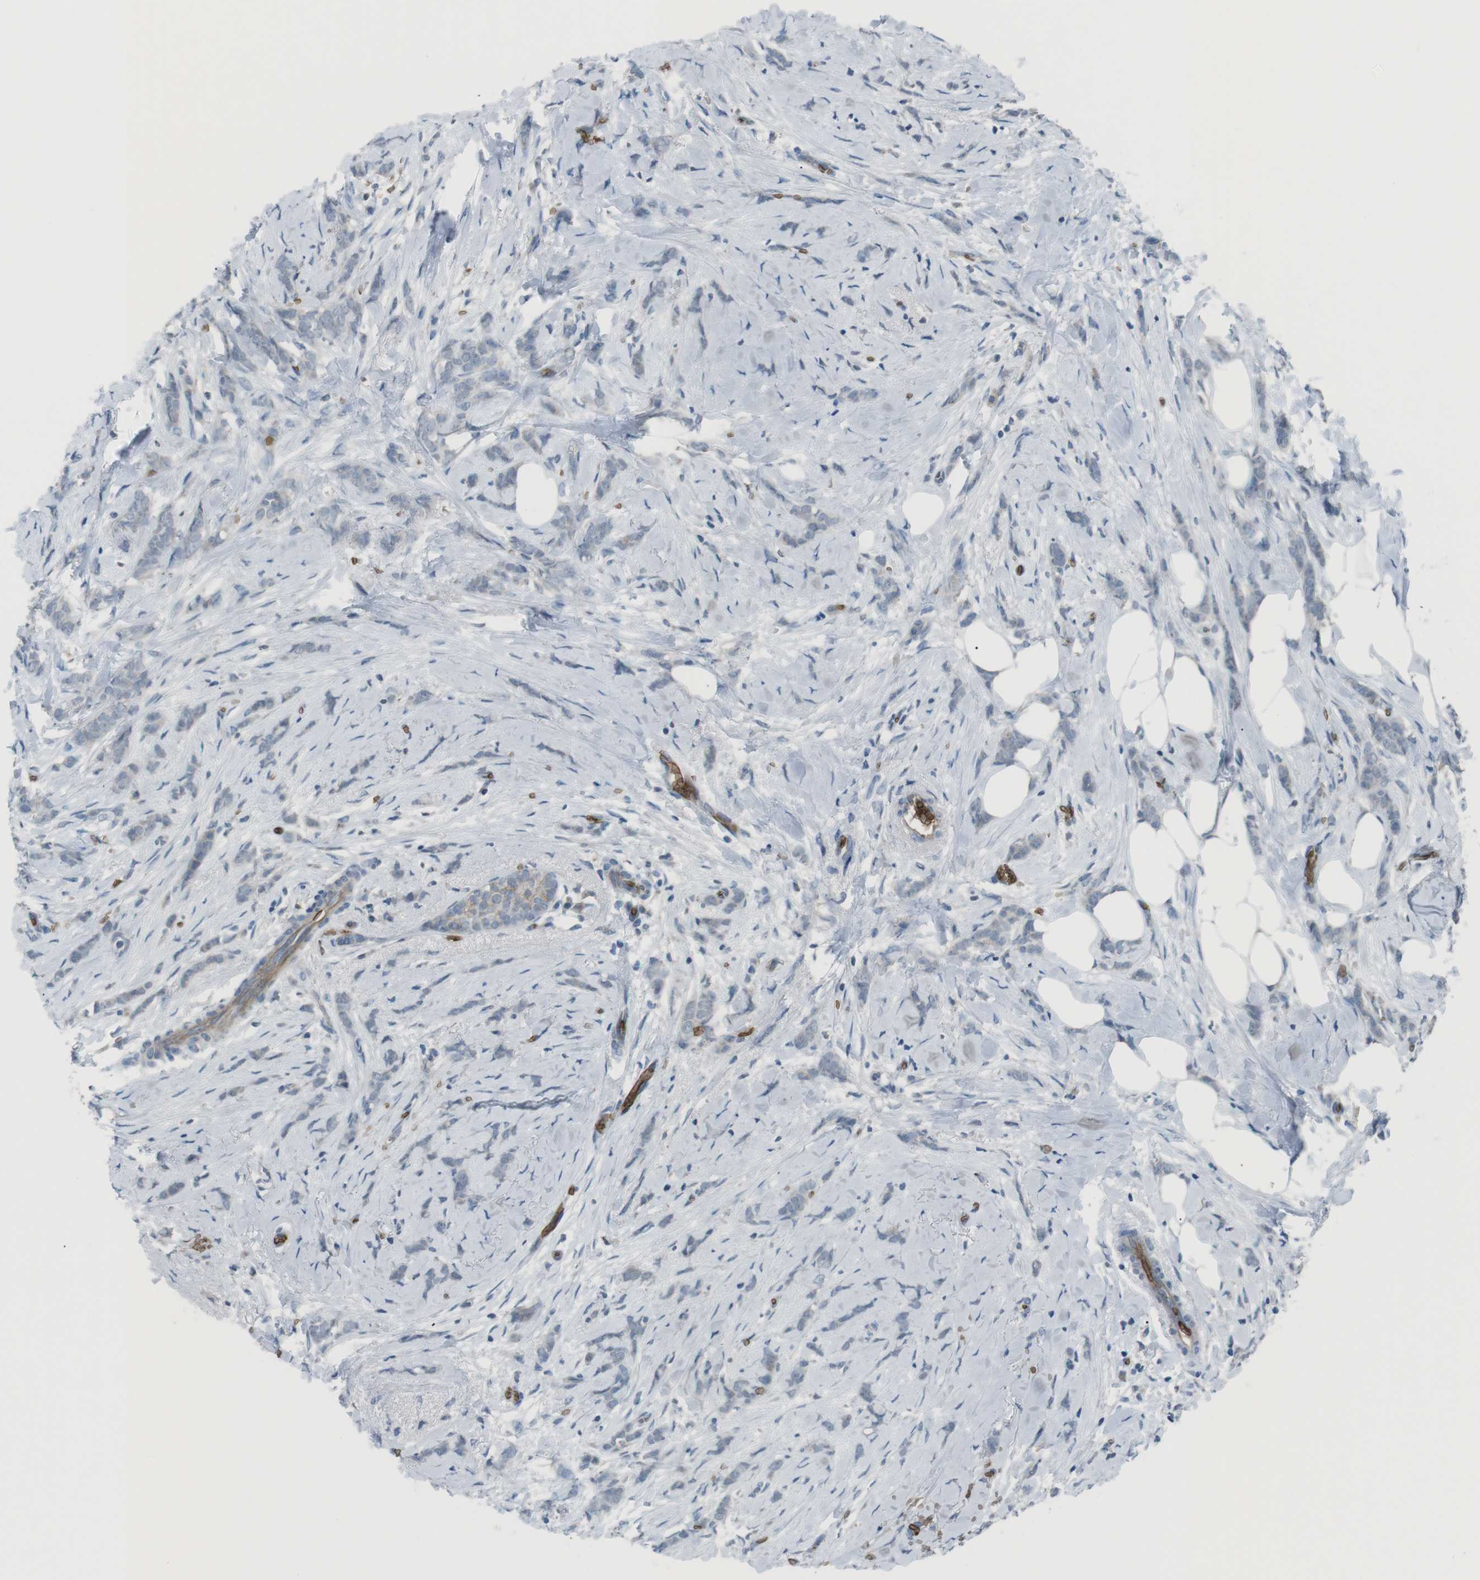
{"staining": {"intensity": "negative", "quantity": "none", "location": "none"}, "tissue": "breast cancer", "cell_type": "Tumor cells", "image_type": "cancer", "snomed": [{"axis": "morphology", "description": "Lobular carcinoma, in situ"}, {"axis": "morphology", "description": "Lobular carcinoma"}, {"axis": "topography", "description": "Breast"}], "caption": "Breast cancer was stained to show a protein in brown. There is no significant expression in tumor cells.", "gene": "SPTA1", "patient": {"sex": "female", "age": 41}}